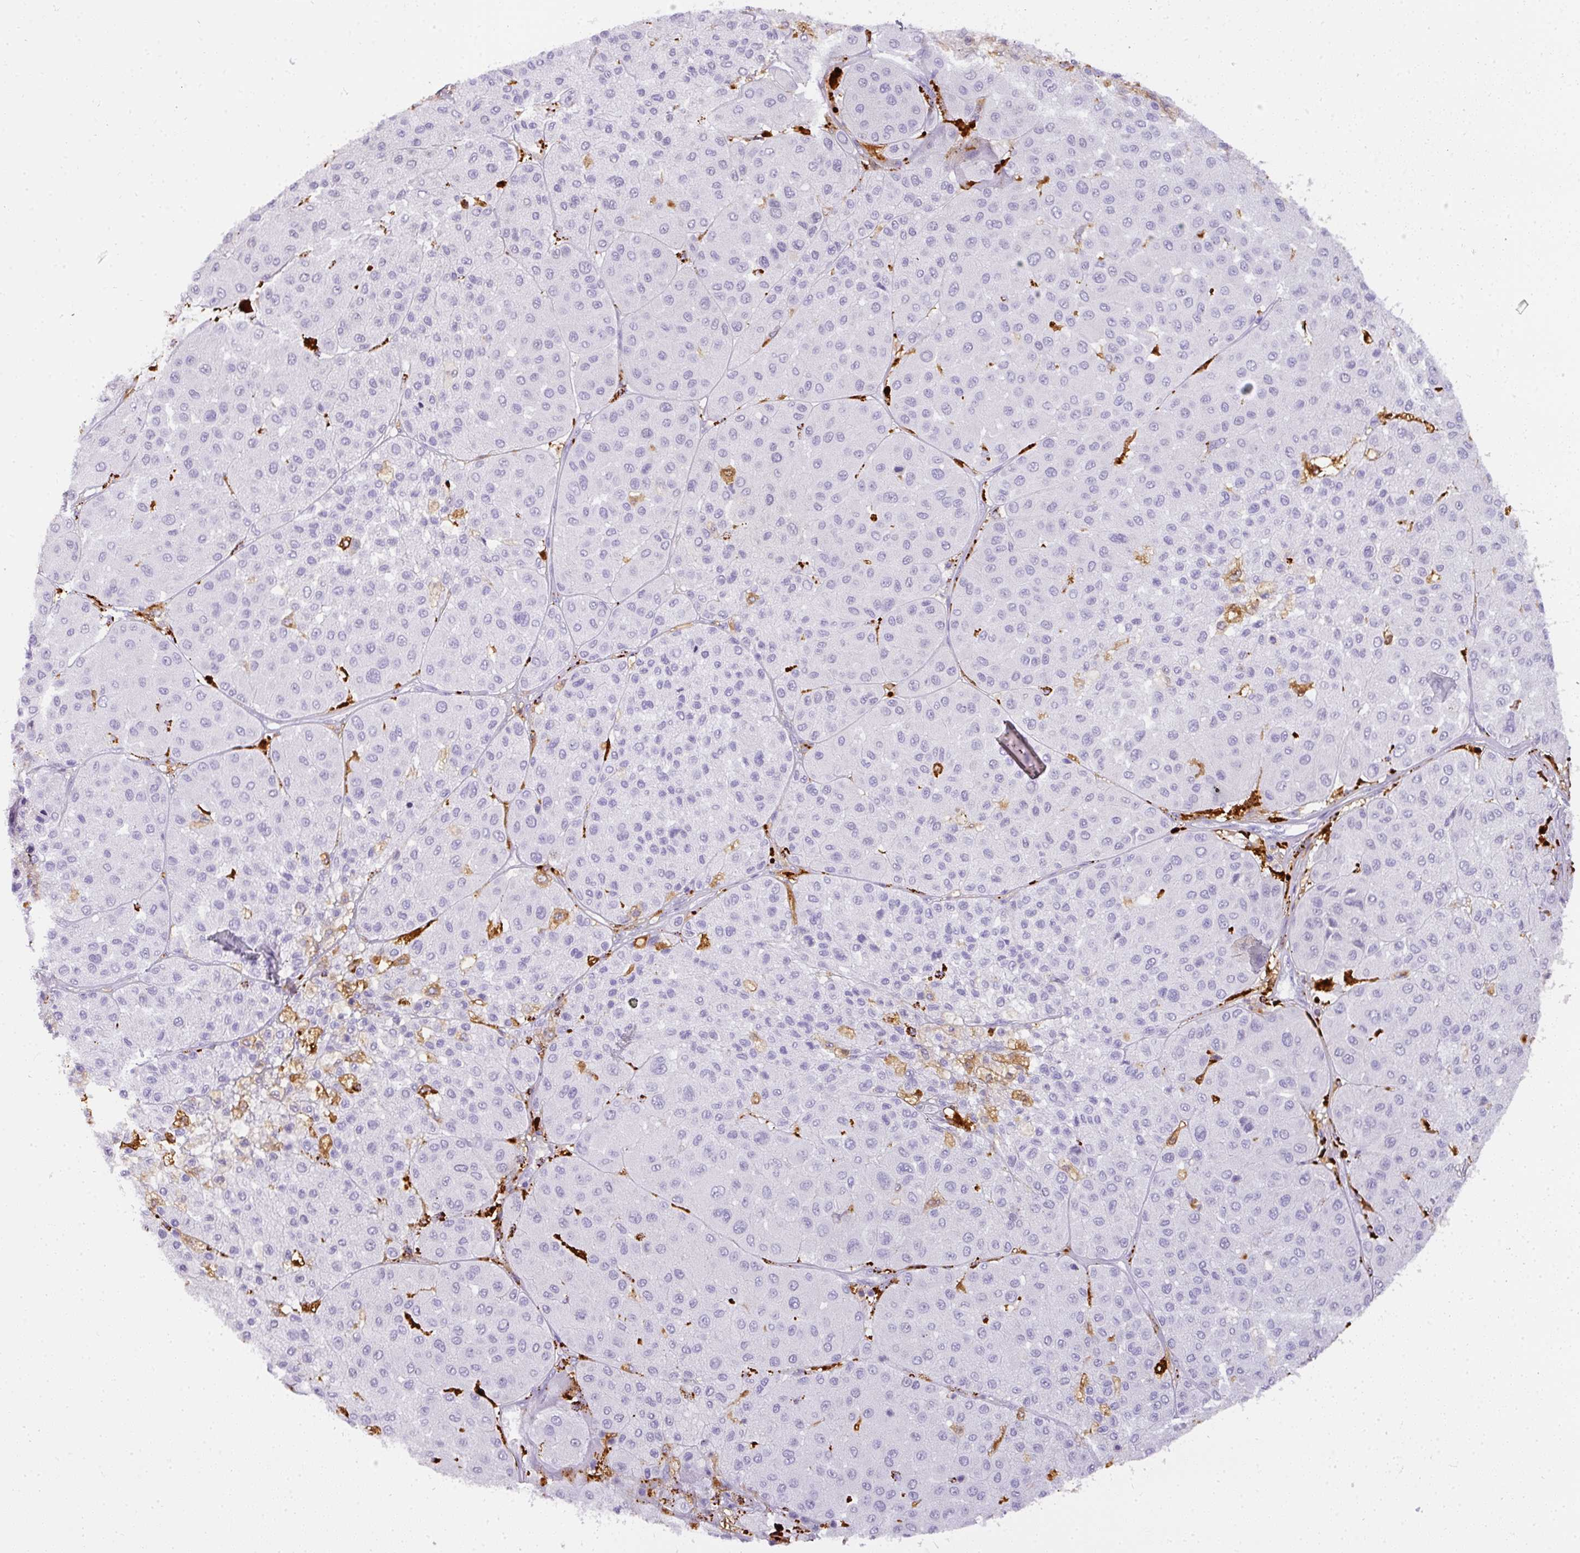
{"staining": {"intensity": "negative", "quantity": "none", "location": "none"}, "tissue": "melanoma", "cell_type": "Tumor cells", "image_type": "cancer", "snomed": [{"axis": "morphology", "description": "Malignant melanoma, Metastatic site"}, {"axis": "topography", "description": "Smooth muscle"}], "caption": "The IHC image has no significant expression in tumor cells of melanoma tissue. Brightfield microscopy of immunohistochemistry (IHC) stained with DAB (brown) and hematoxylin (blue), captured at high magnification.", "gene": "MMACHC", "patient": {"sex": "male", "age": 41}}